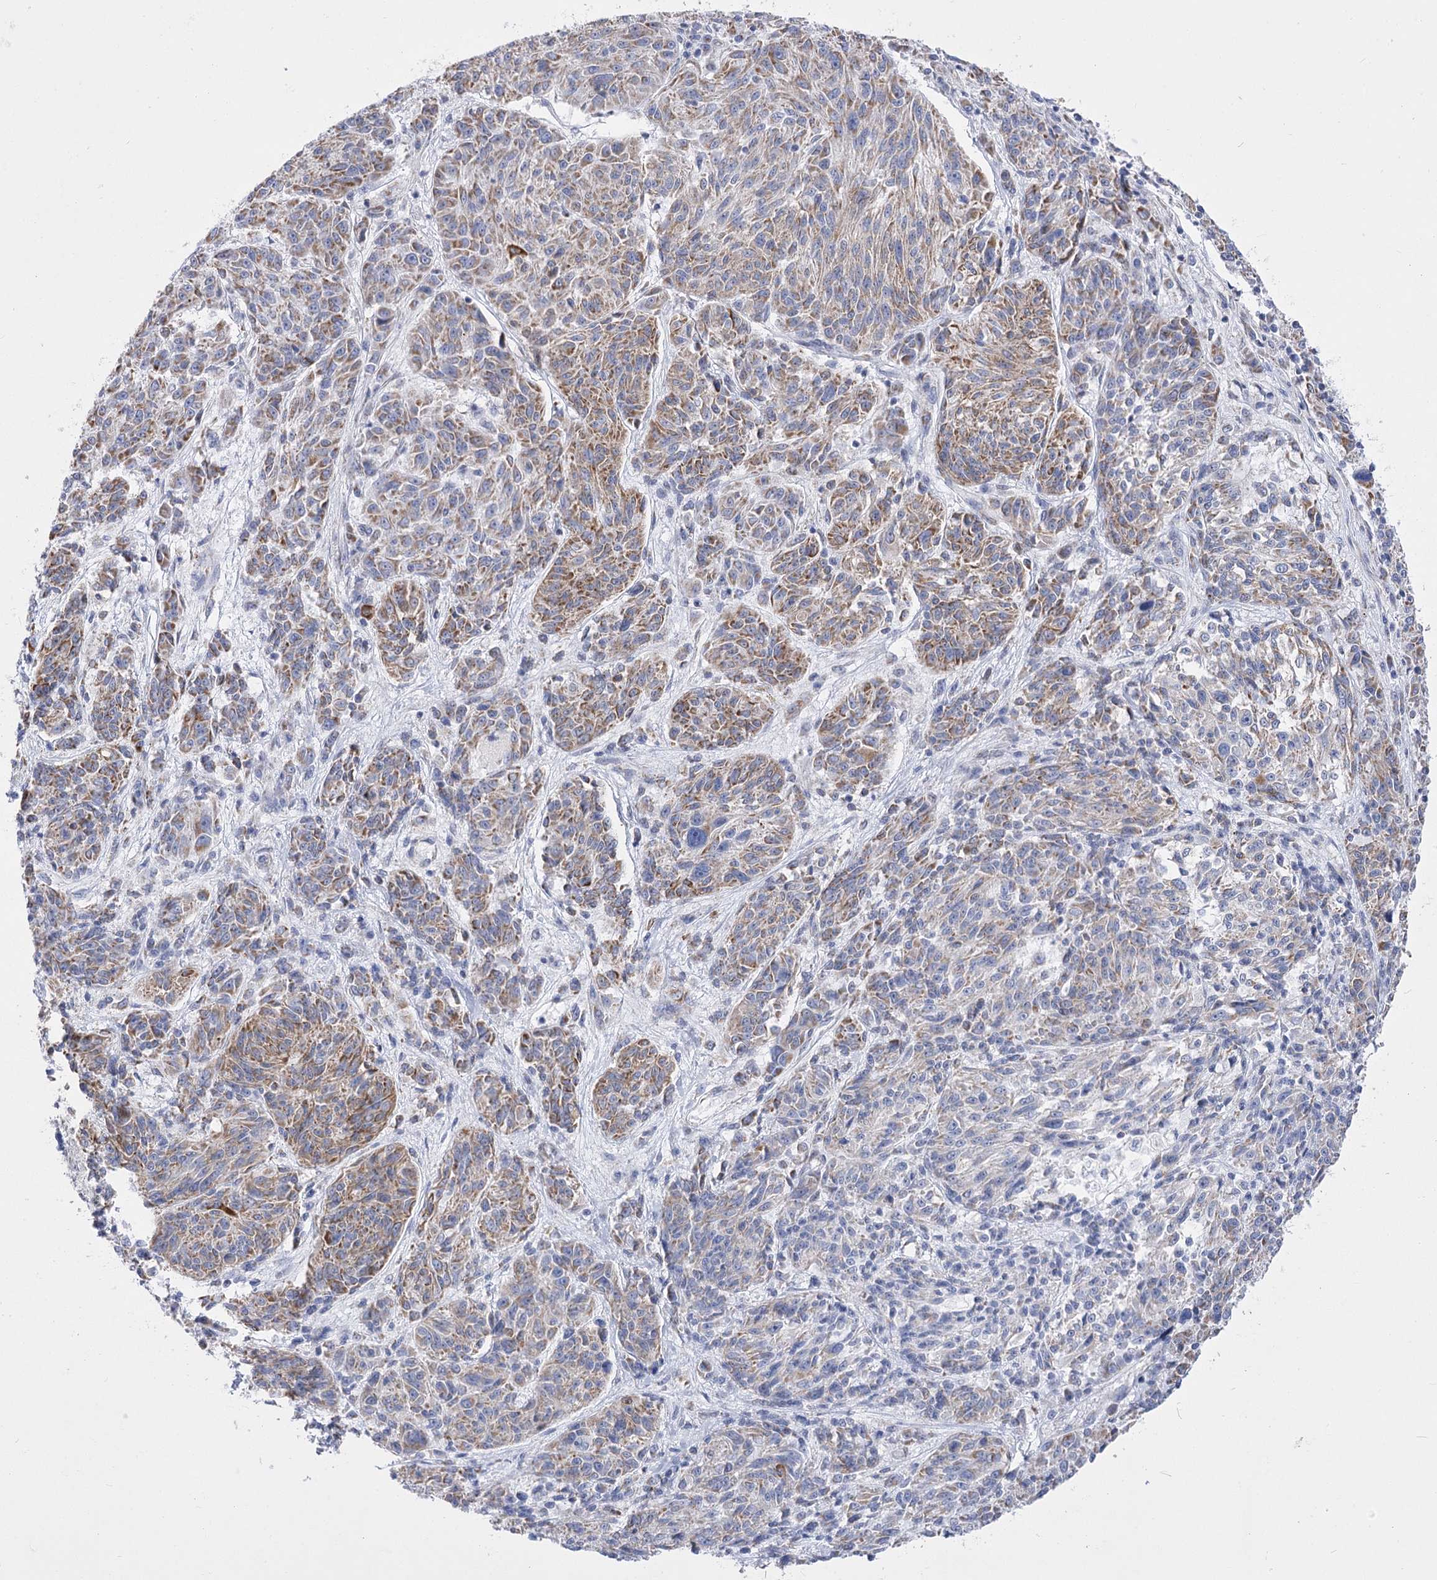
{"staining": {"intensity": "moderate", "quantity": "25%-75%", "location": "cytoplasmic/membranous"}, "tissue": "melanoma", "cell_type": "Tumor cells", "image_type": "cancer", "snomed": [{"axis": "morphology", "description": "Malignant melanoma, NOS"}, {"axis": "topography", "description": "Skin"}], "caption": "Moderate cytoplasmic/membranous expression is identified in approximately 25%-75% of tumor cells in melanoma.", "gene": "PDHB", "patient": {"sex": "male", "age": 53}}